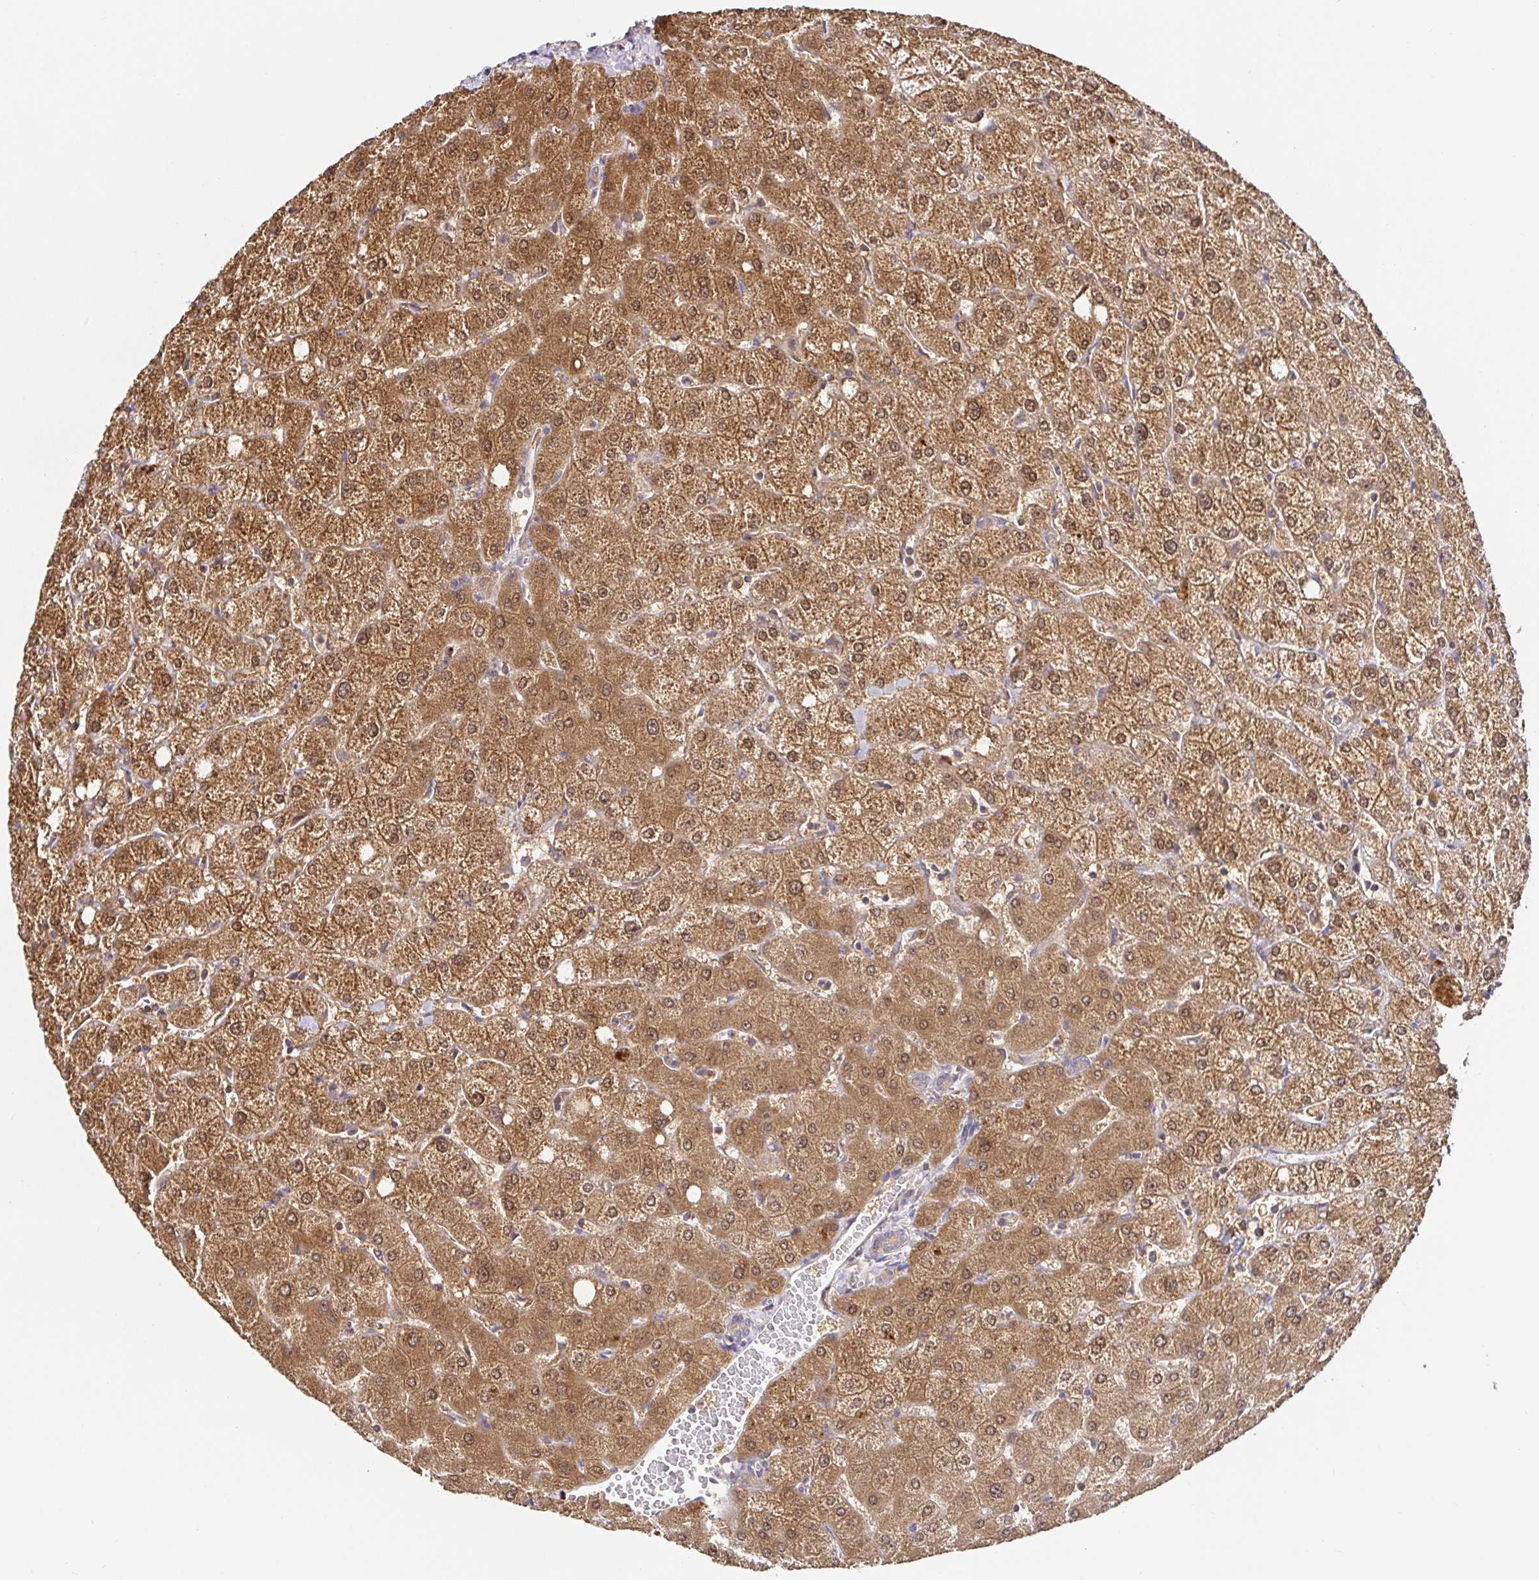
{"staining": {"intensity": "weak", "quantity": "25%-75%", "location": "cytoplasmic/membranous"}, "tissue": "liver", "cell_type": "Cholangiocytes", "image_type": "normal", "snomed": [{"axis": "morphology", "description": "Normal tissue, NOS"}, {"axis": "topography", "description": "Liver"}], "caption": "High-power microscopy captured an IHC photomicrograph of unremarkable liver, revealing weak cytoplasmic/membranous staining in about 25%-75% of cholangiocytes. (Brightfield microscopy of DAB IHC at high magnification).", "gene": "HAGH", "patient": {"sex": "female", "age": 54}}